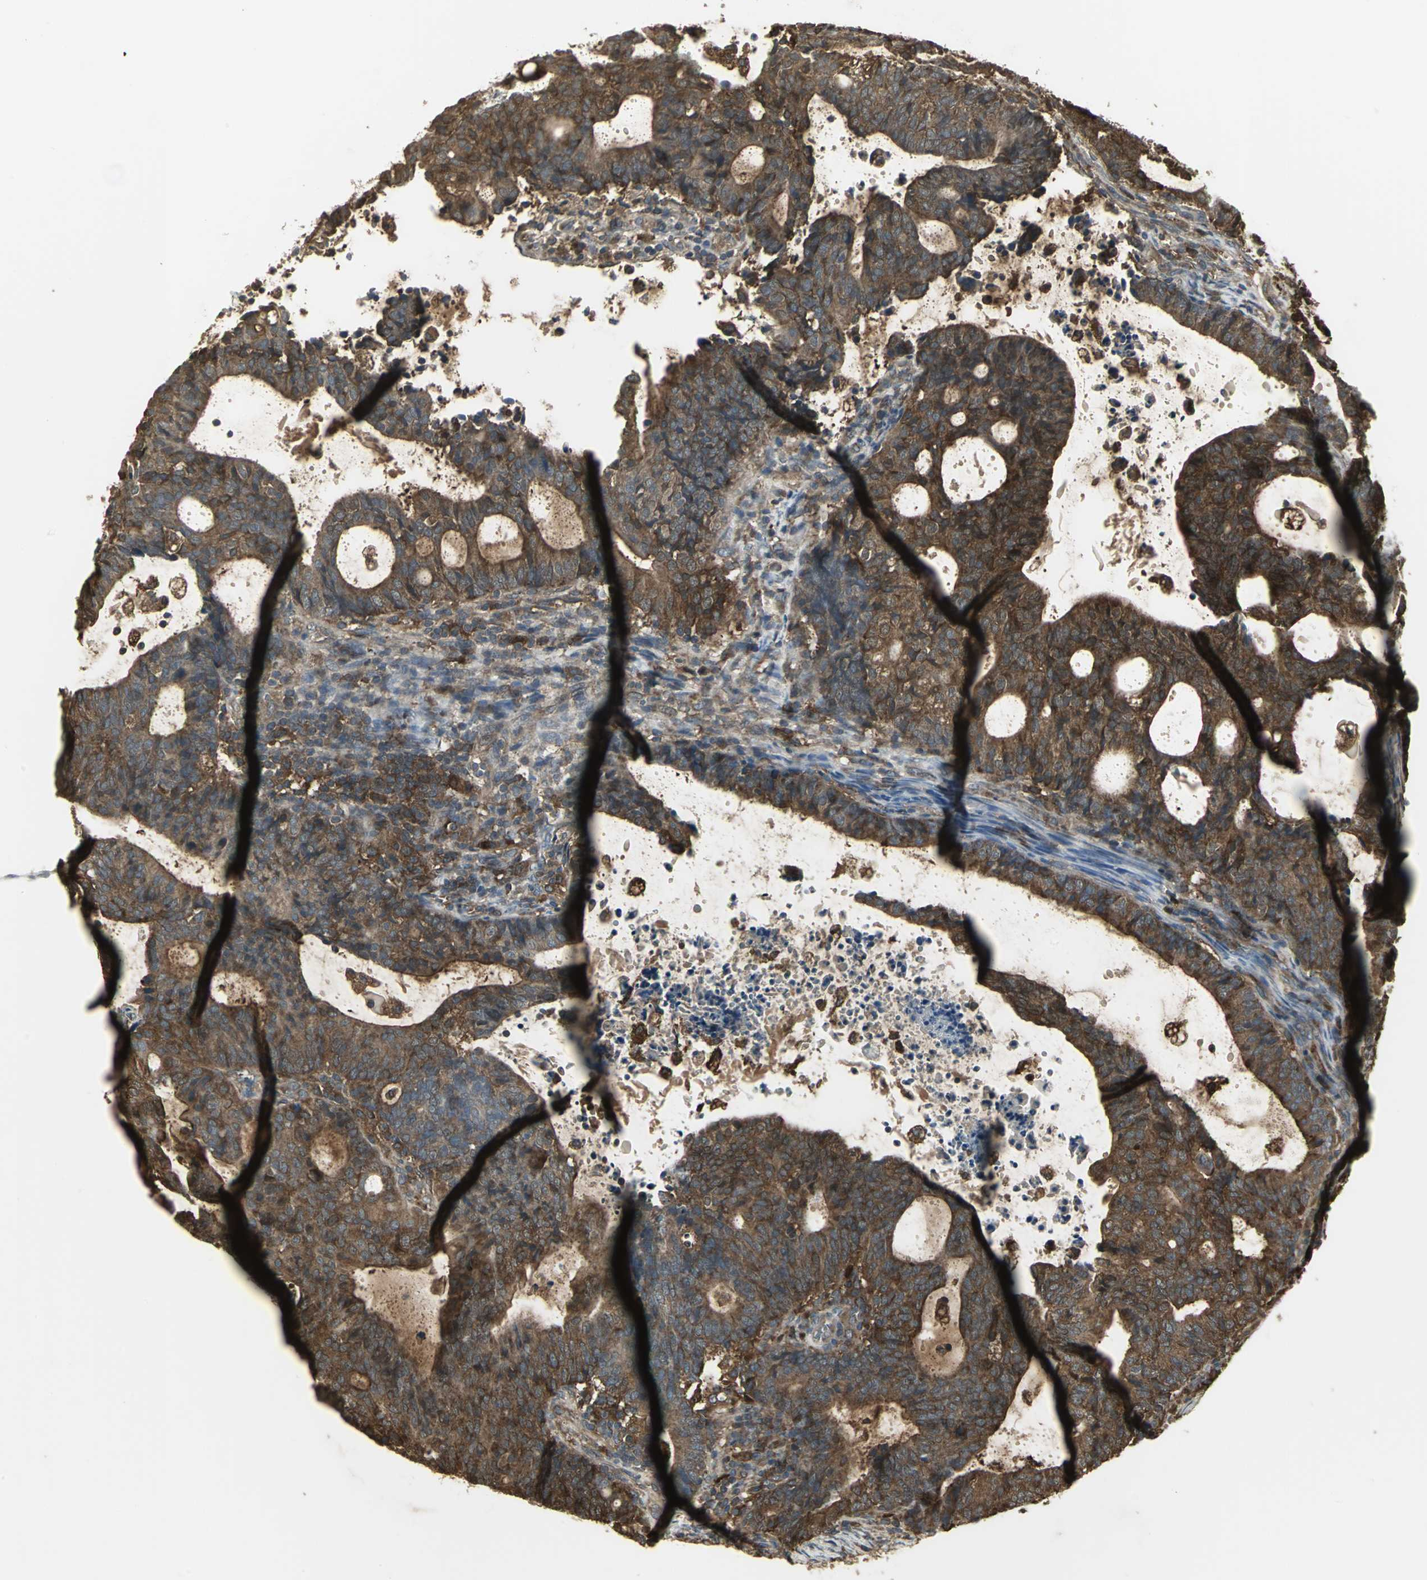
{"staining": {"intensity": "strong", "quantity": ">75%", "location": "cytoplasmic/membranous"}, "tissue": "endometrial cancer", "cell_type": "Tumor cells", "image_type": "cancer", "snomed": [{"axis": "morphology", "description": "Adenocarcinoma, NOS"}, {"axis": "topography", "description": "Uterus"}], "caption": "A photomicrograph of human endometrial cancer (adenocarcinoma) stained for a protein shows strong cytoplasmic/membranous brown staining in tumor cells. The staining was performed using DAB (3,3'-diaminobenzidine) to visualize the protein expression in brown, while the nuclei were stained in blue with hematoxylin (Magnification: 20x).", "gene": "PRXL2B", "patient": {"sex": "female", "age": 83}}